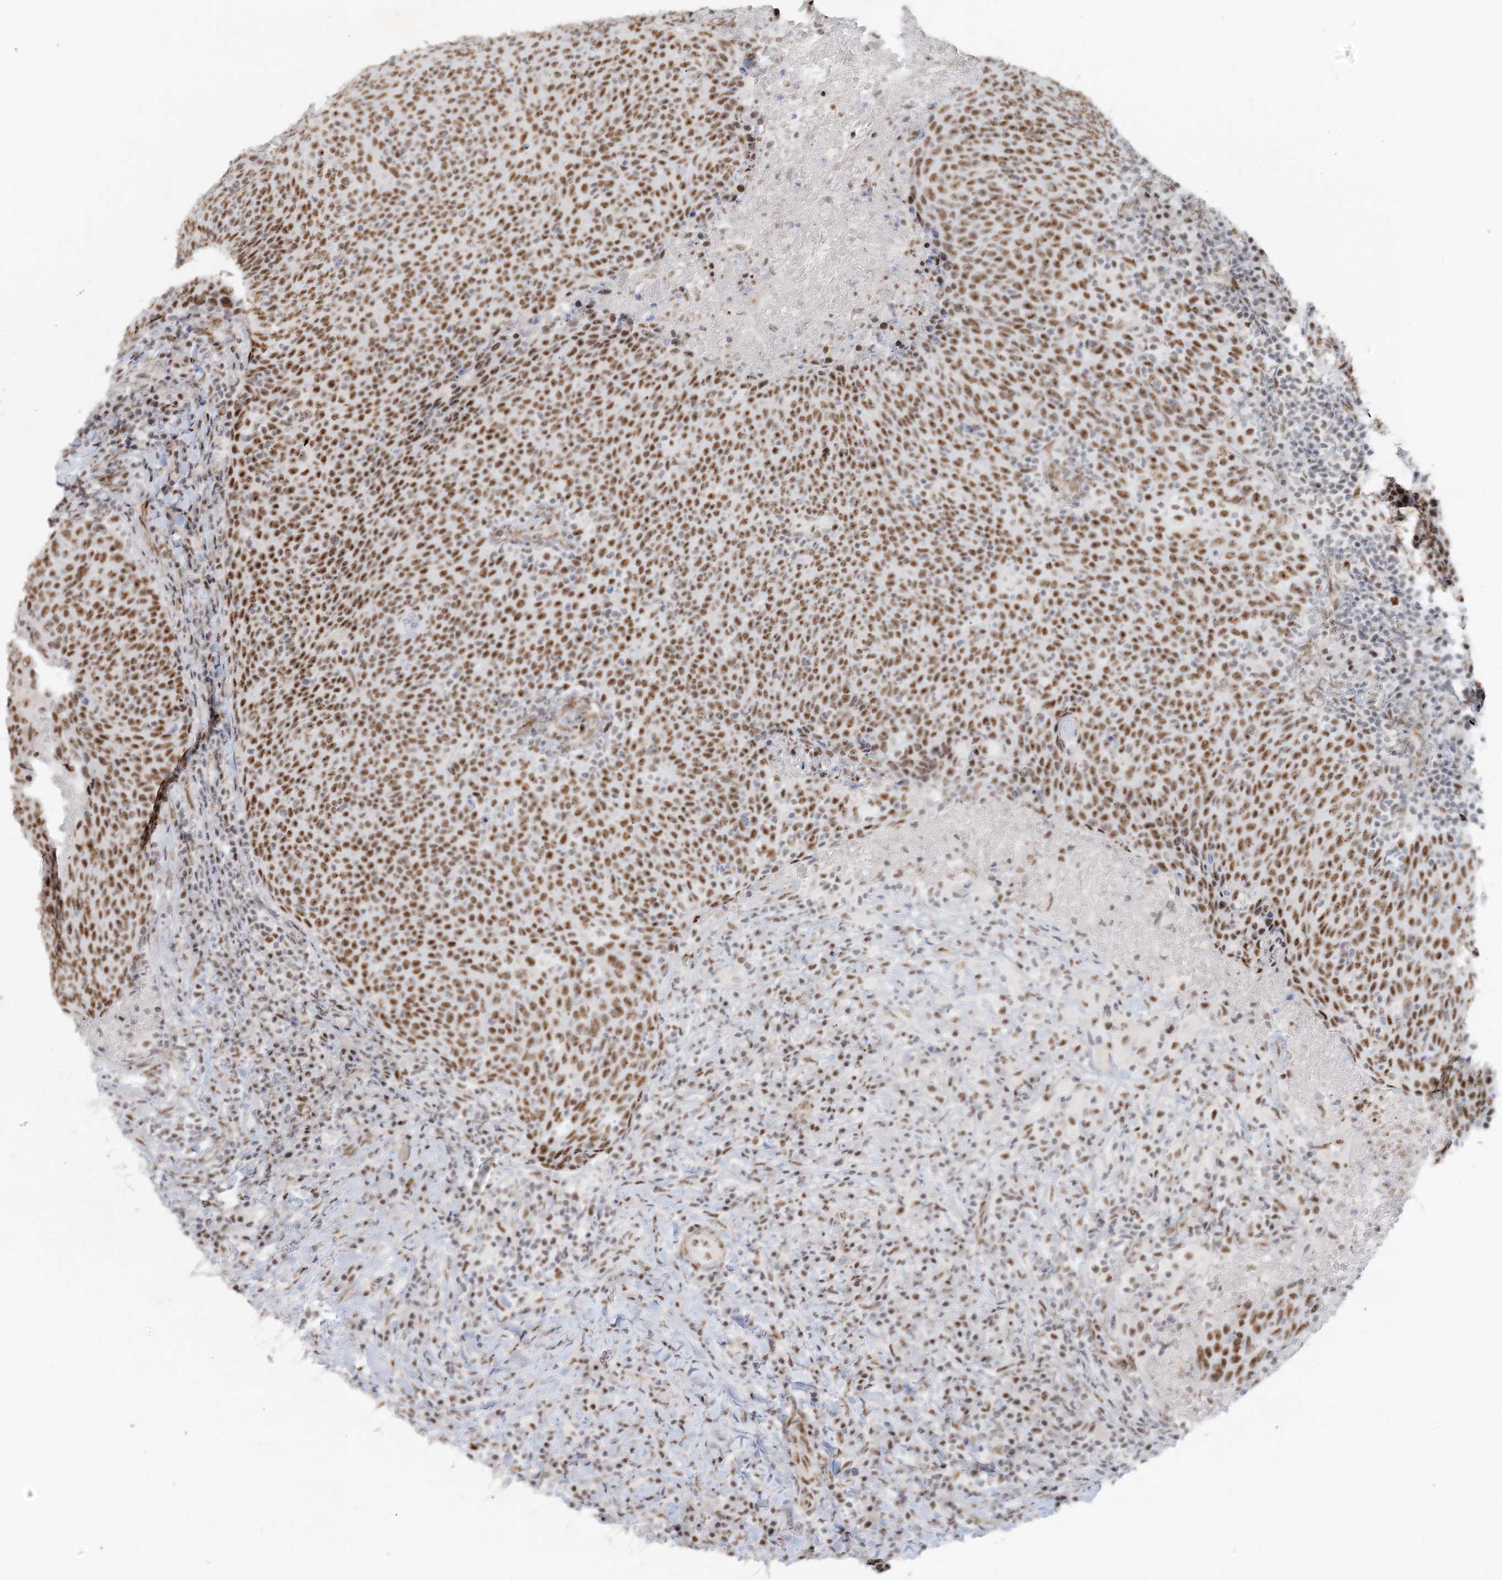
{"staining": {"intensity": "strong", "quantity": ">75%", "location": "nuclear"}, "tissue": "head and neck cancer", "cell_type": "Tumor cells", "image_type": "cancer", "snomed": [{"axis": "morphology", "description": "Squamous cell carcinoma, NOS"}, {"axis": "morphology", "description": "Squamous cell carcinoma, metastatic, NOS"}, {"axis": "topography", "description": "Lymph node"}, {"axis": "topography", "description": "Head-Neck"}], "caption": "Immunohistochemical staining of human head and neck cancer (squamous cell carcinoma) demonstrates high levels of strong nuclear expression in about >75% of tumor cells.", "gene": "U2SURP", "patient": {"sex": "male", "age": 62}}